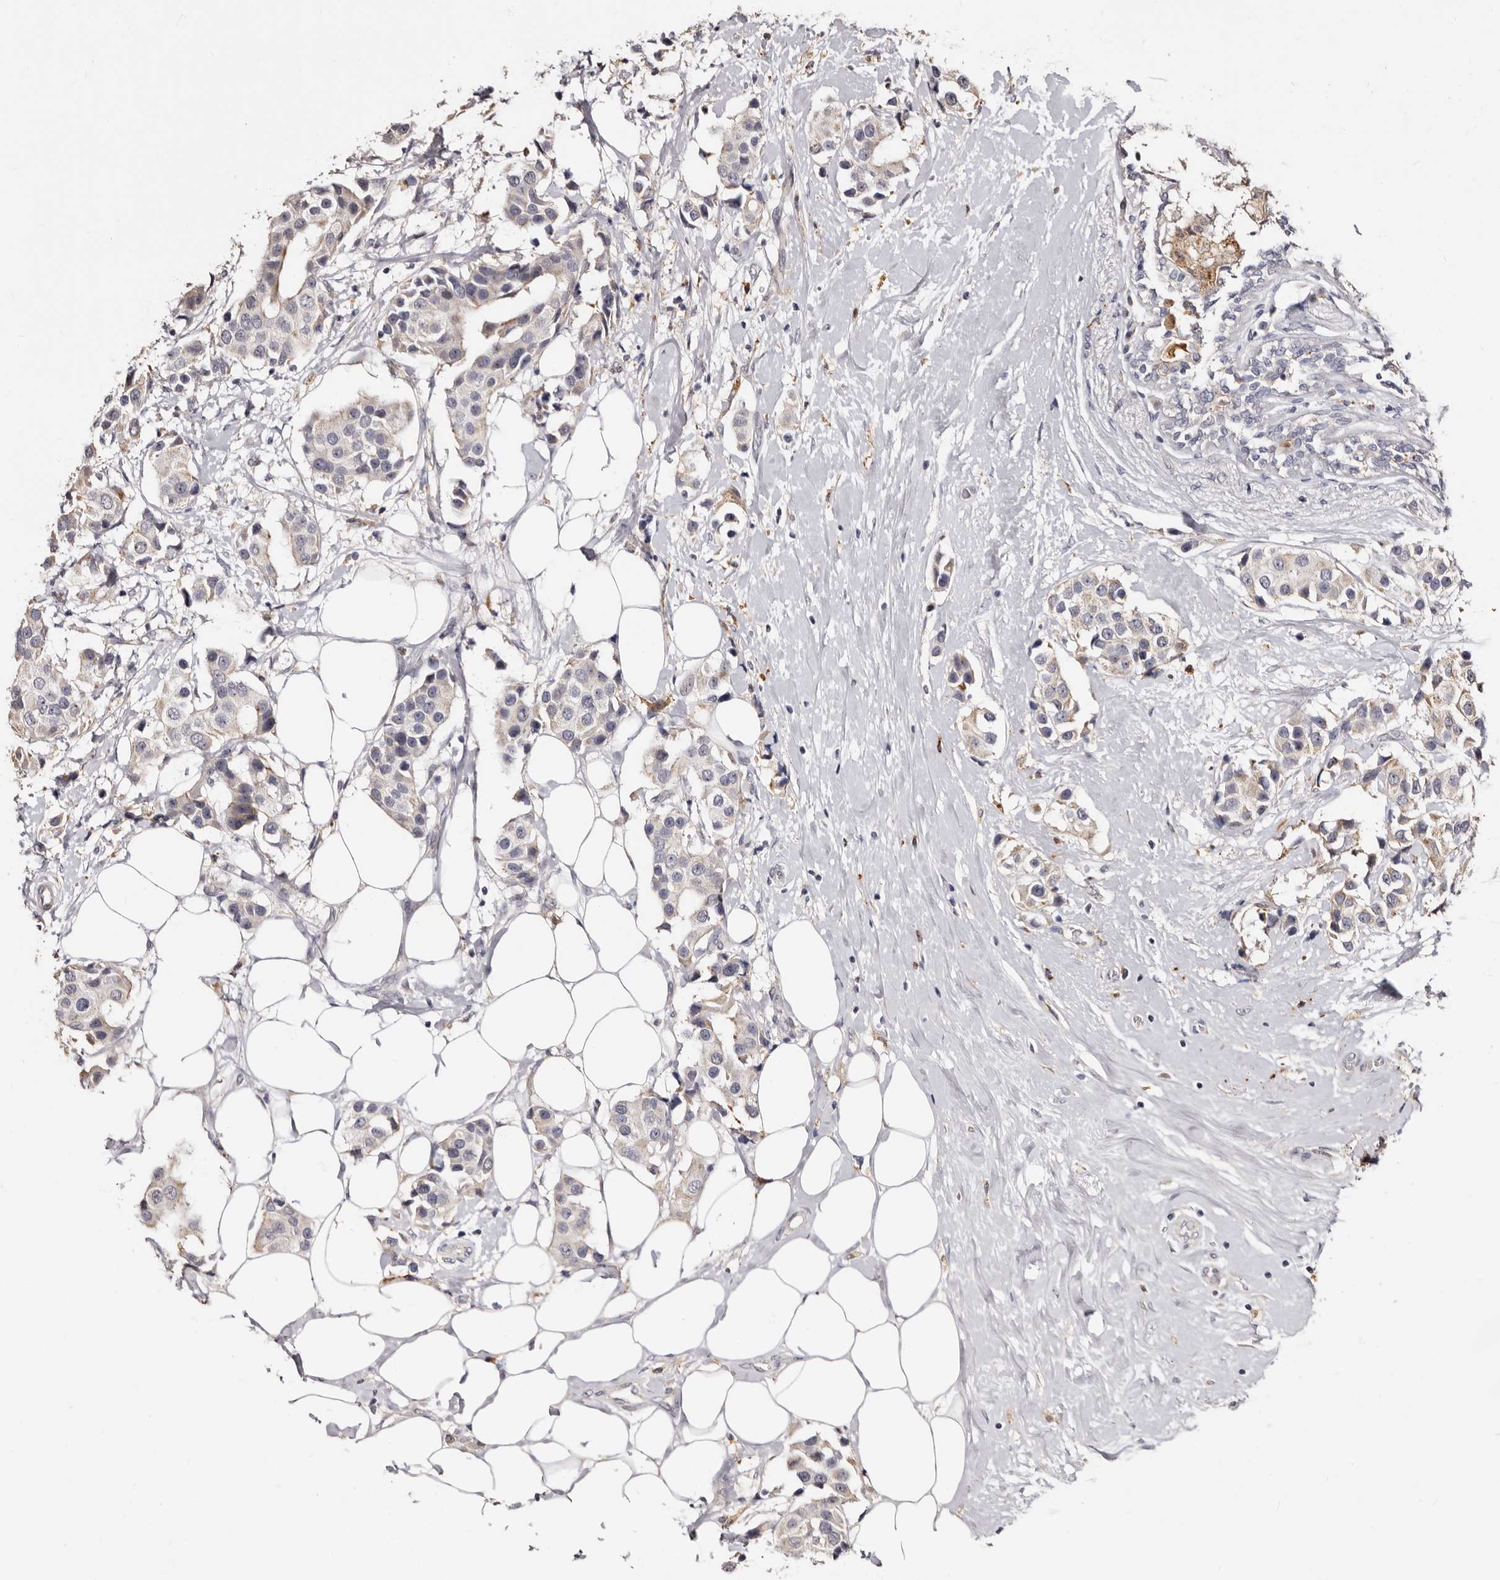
{"staining": {"intensity": "weak", "quantity": "<25%", "location": "cytoplasmic/membranous"}, "tissue": "breast cancer", "cell_type": "Tumor cells", "image_type": "cancer", "snomed": [{"axis": "morphology", "description": "Normal tissue, NOS"}, {"axis": "morphology", "description": "Duct carcinoma"}, {"axis": "topography", "description": "Breast"}], "caption": "Protein analysis of breast cancer (intraductal carcinoma) shows no significant staining in tumor cells. (Immunohistochemistry, brightfield microscopy, high magnification).", "gene": "PTAFR", "patient": {"sex": "female", "age": 39}}